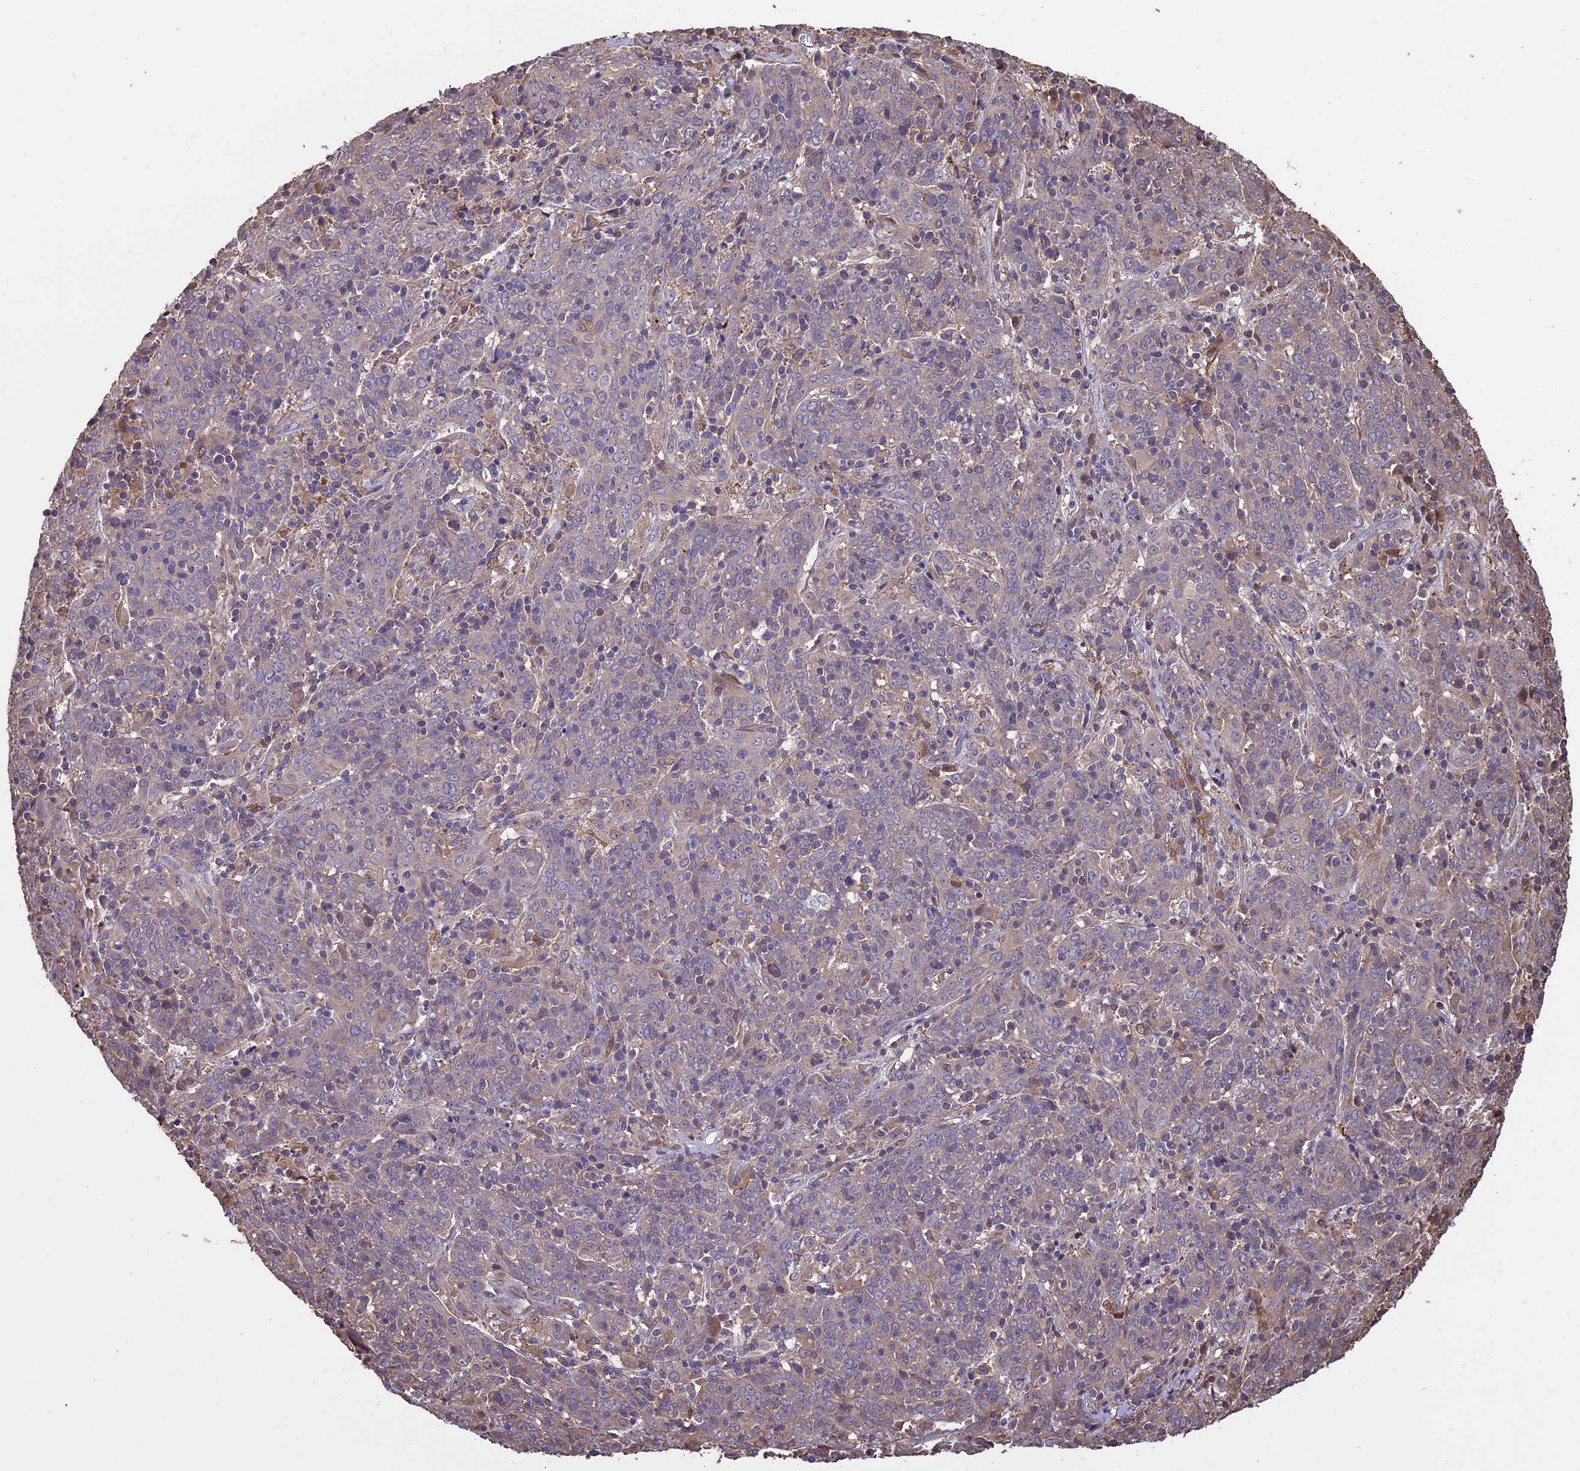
{"staining": {"intensity": "weak", "quantity": "<25%", "location": "cytoplasmic/membranous"}, "tissue": "cervical cancer", "cell_type": "Tumor cells", "image_type": "cancer", "snomed": [{"axis": "morphology", "description": "Squamous cell carcinoma, NOS"}, {"axis": "topography", "description": "Cervix"}], "caption": "Photomicrograph shows no significant protein positivity in tumor cells of cervical cancer.", "gene": "VWA3A", "patient": {"sex": "female", "age": 67}}